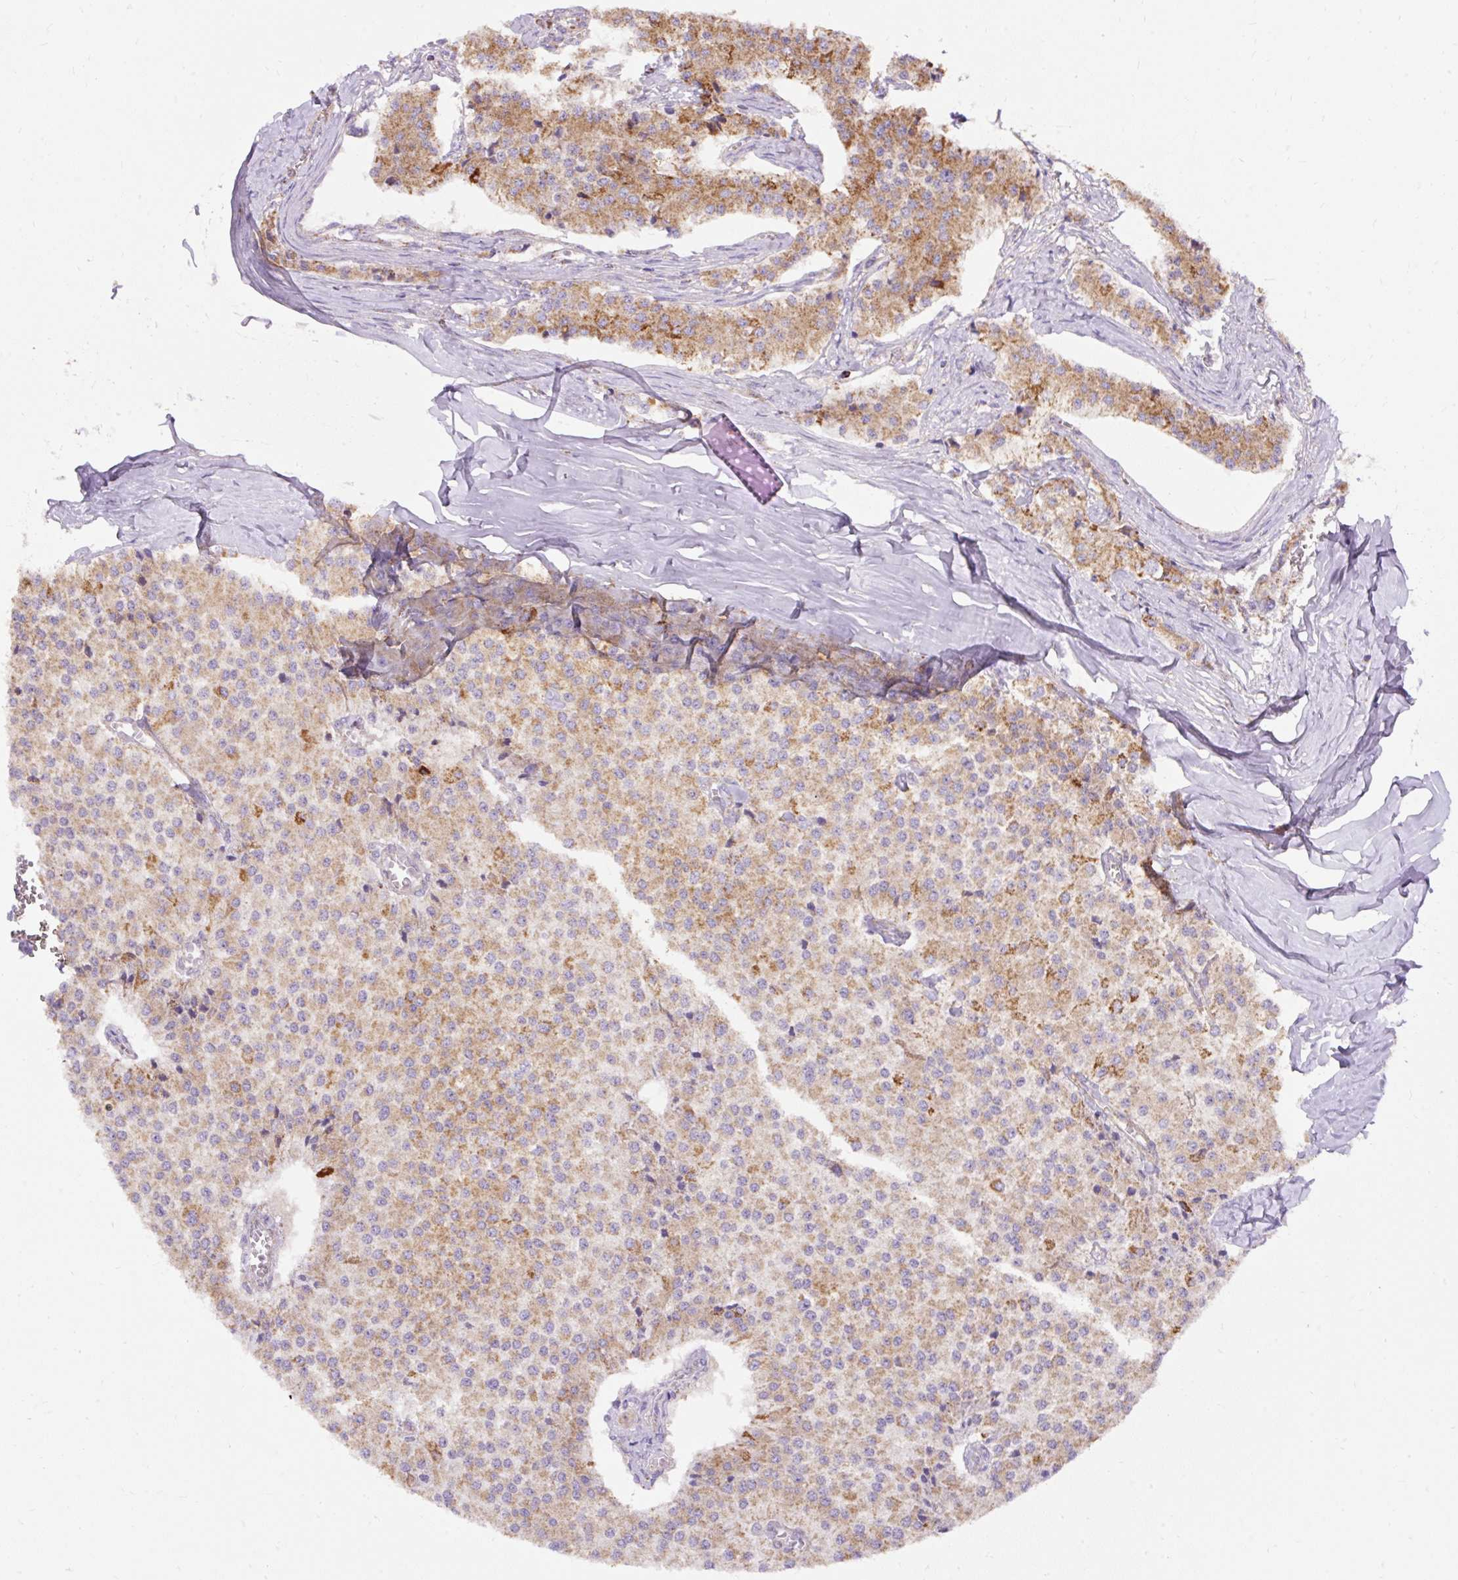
{"staining": {"intensity": "moderate", "quantity": ">75%", "location": "cytoplasmic/membranous"}, "tissue": "carcinoid", "cell_type": "Tumor cells", "image_type": "cancer", "snomed": [{"axis": "morphology", "description": "Carcinoid, malignant, NOS"}, {"axis": "topography", "description": "Colon"}], "caption": "Carcinoid (malignant) was stained to show a protein in brown. There is medium levels of moderate cytoplasmic/membranous expression in about >75% of tumor cells.", "gene": "CEP290", "patient": {"sex": "female", "age": 52}}